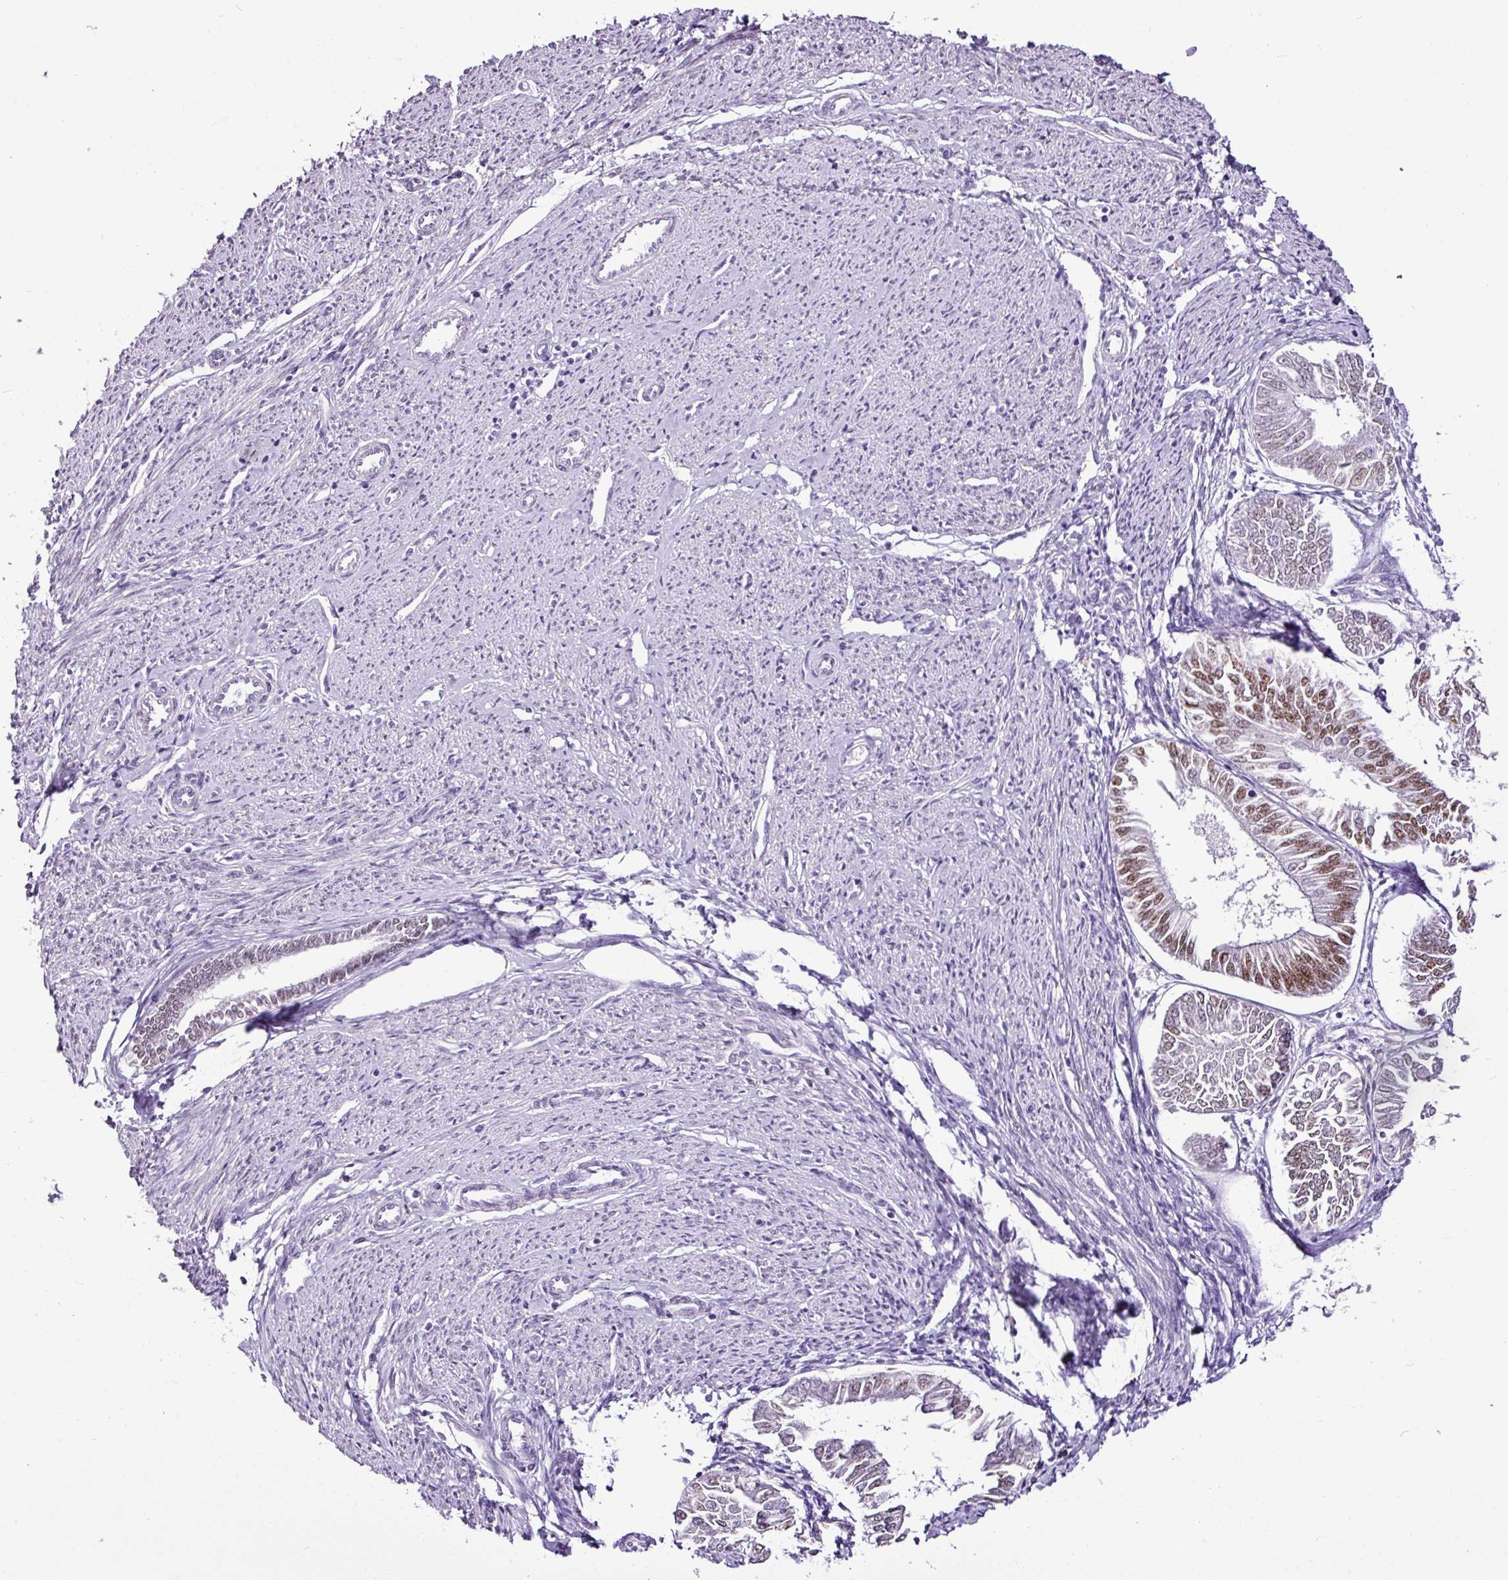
{"staining": {"intensity": "moderate", "quantity": ">75%", "location": "nuclear"}, "tissue": "endometrial cancer", "cell_type": "Tumor cells", "image_type": "cancer", "snomed": [{"axis": "morphology", "description": "Adenocarcinoma, NOS"}, {"axis": "topography", "description": "Endometrium"}], "caption": "Immunohistochemistry of human adenocarcinoma (endometrial) reveals medium levels of moderate nuclear positivity in about >75% of tumor cells.", "gene": "ESR1", "patient": {"sex": "female", "age": 58}}